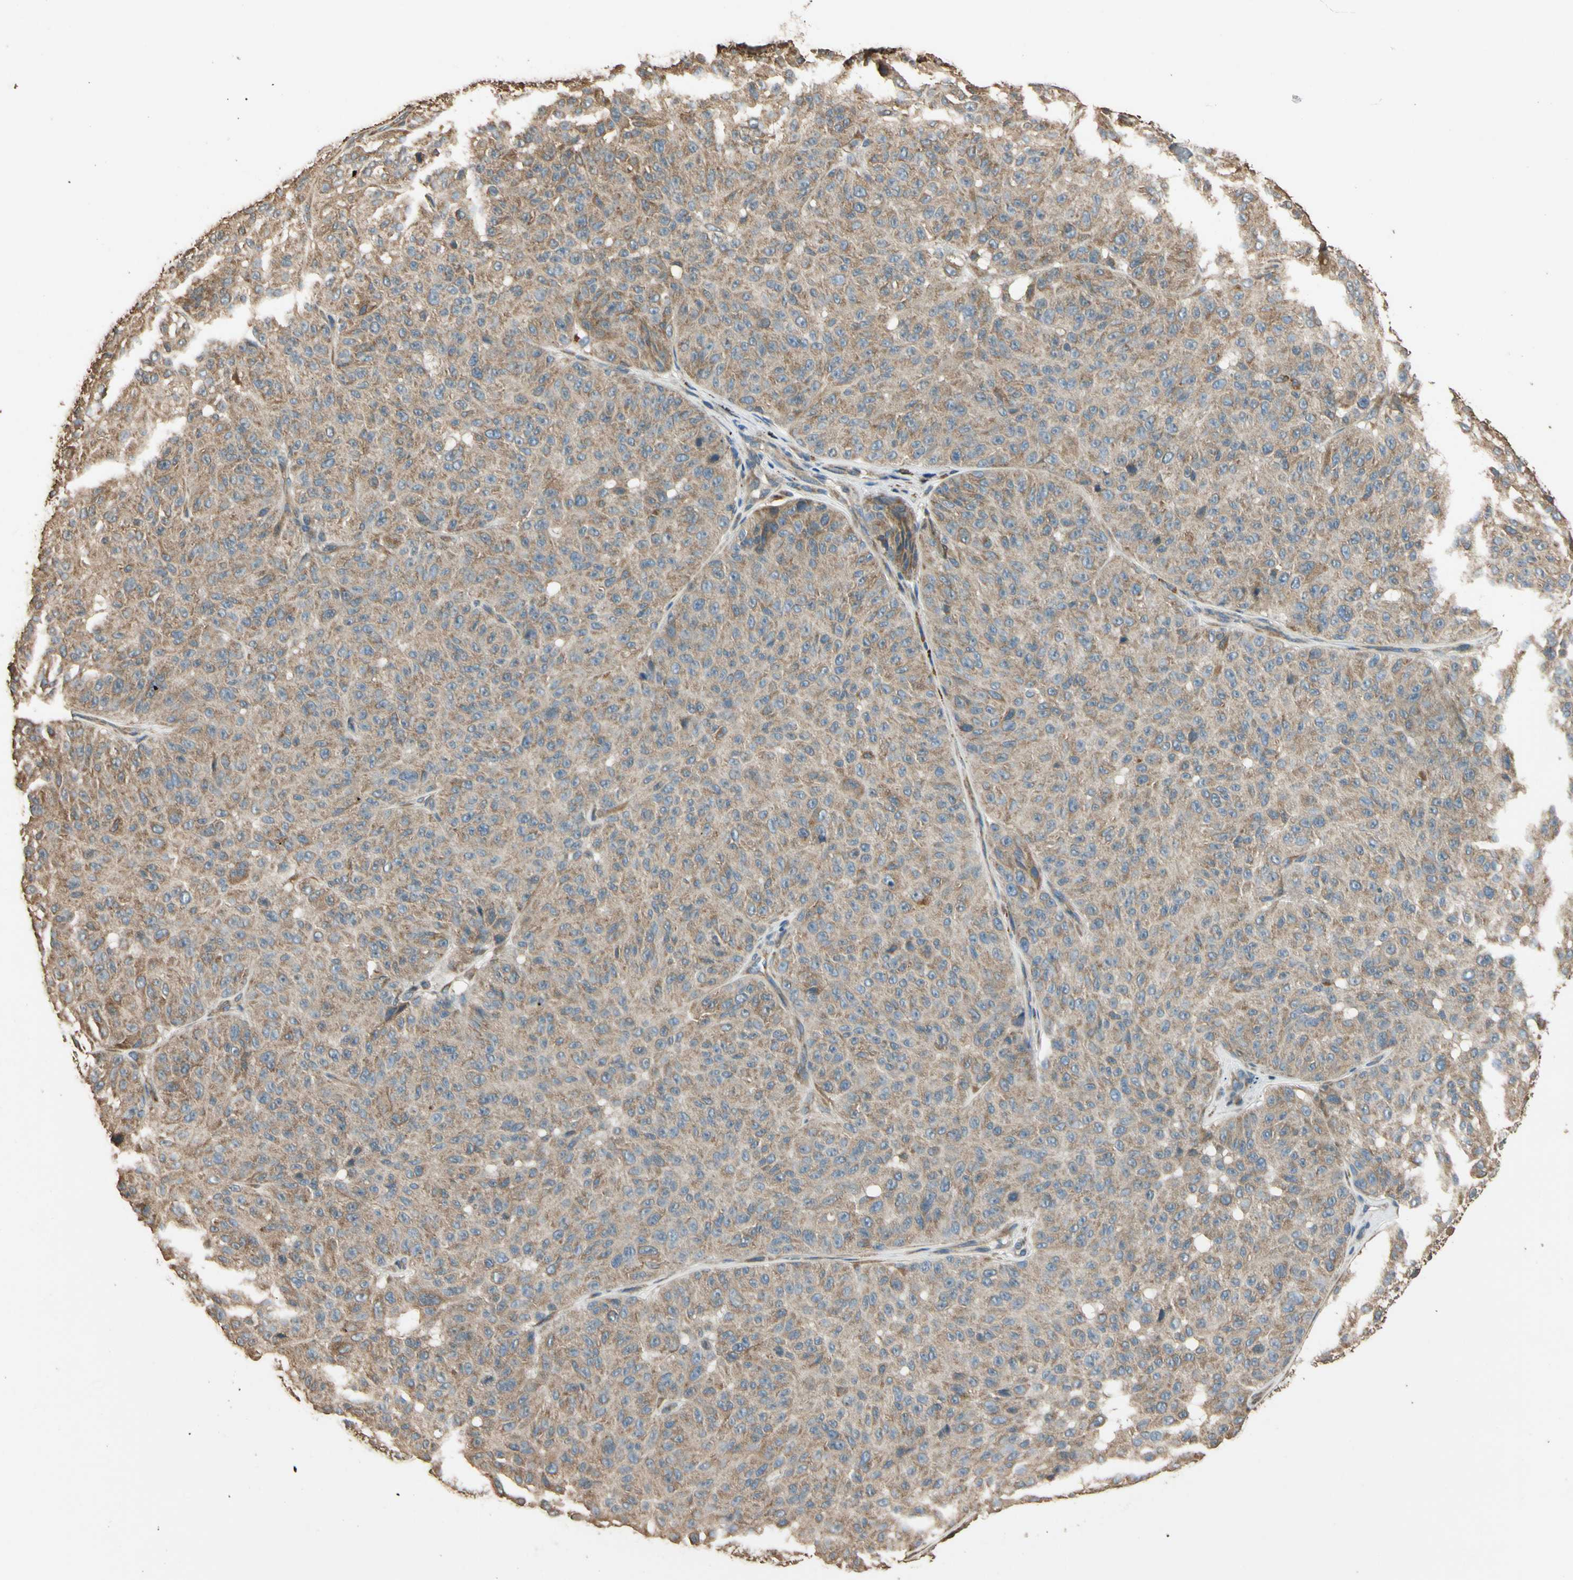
{"staining": {"intensity": "moderate", "quantity": ">75%", "location": "cytoplasmic/membranous"}, "tissue": "melanoma", "cell_type": "Tumor cells", "image_type": "cancer", "snomed": [{"axis": "morphology", "description": "Malignant melanoma, NOS"}, {"axis": "topography", "description": "Skin"}], "caption": "DAB (3,3'-diaminobenzidine) immunohistochemical staining of human melanoma displays moderate cytoplasmic/membranous protein positivity in approximately >75% of tumor cells.", "gene": "STX18", "patient": {"sex": "female", "age": 46}}